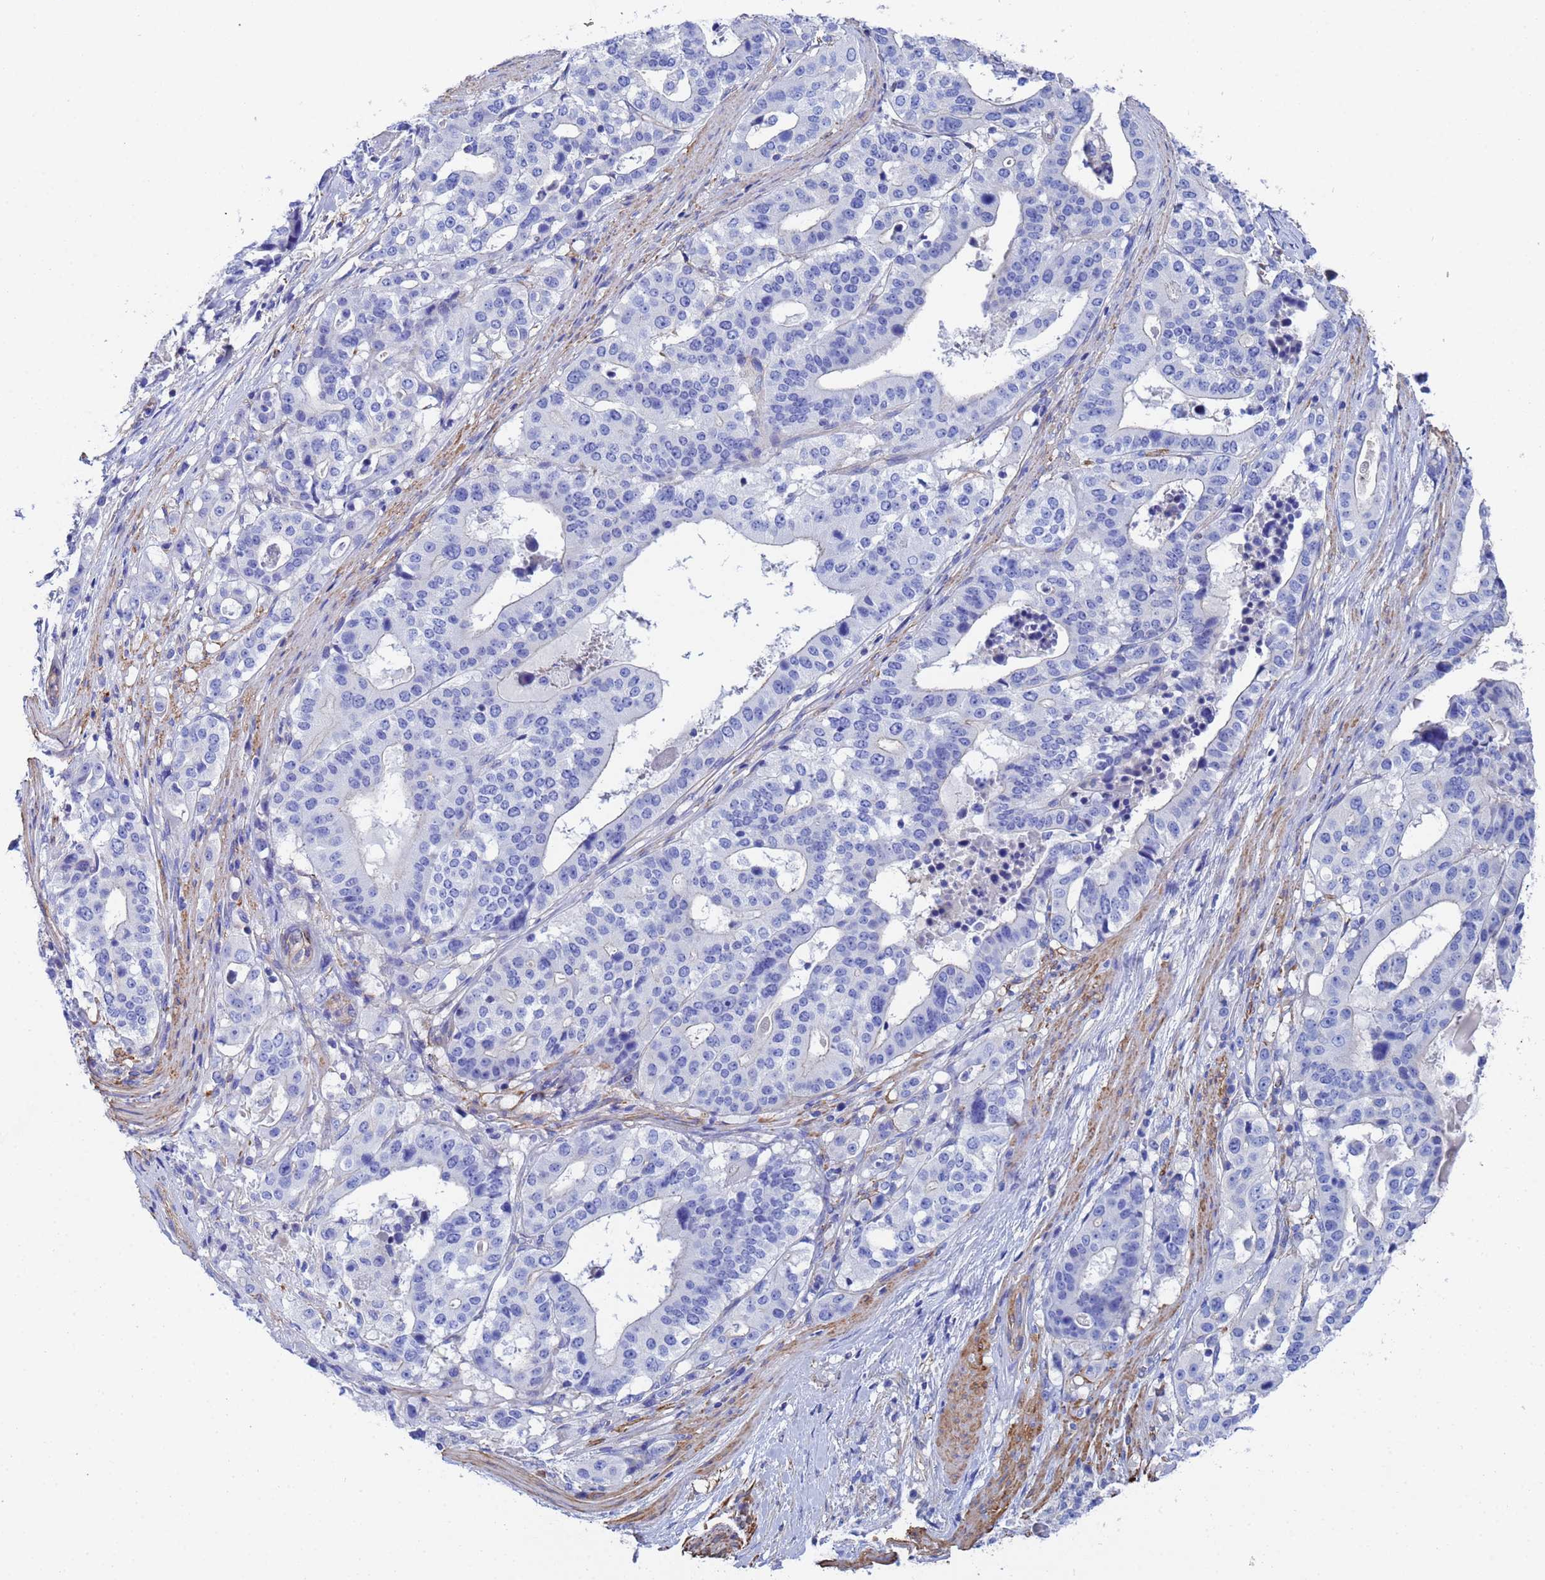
{"staining": {"intensity": "negative", "quantity": "none", "location": "none"}, "tissue": "stomach cancer", "cell_type": "Tumor cells", "image_type": "cancer", "snomed": [{"axis": "morphology", "description": "Adenocarcinoma, NOS"}, {"axis": "topography", "description": "Stomach"}], "caption": "The histopathology image displays no staining of tumor cells in adenocarcinoma (stomach).", "gene": "CST4", "patient": {"sex": "male", "age": 48}}